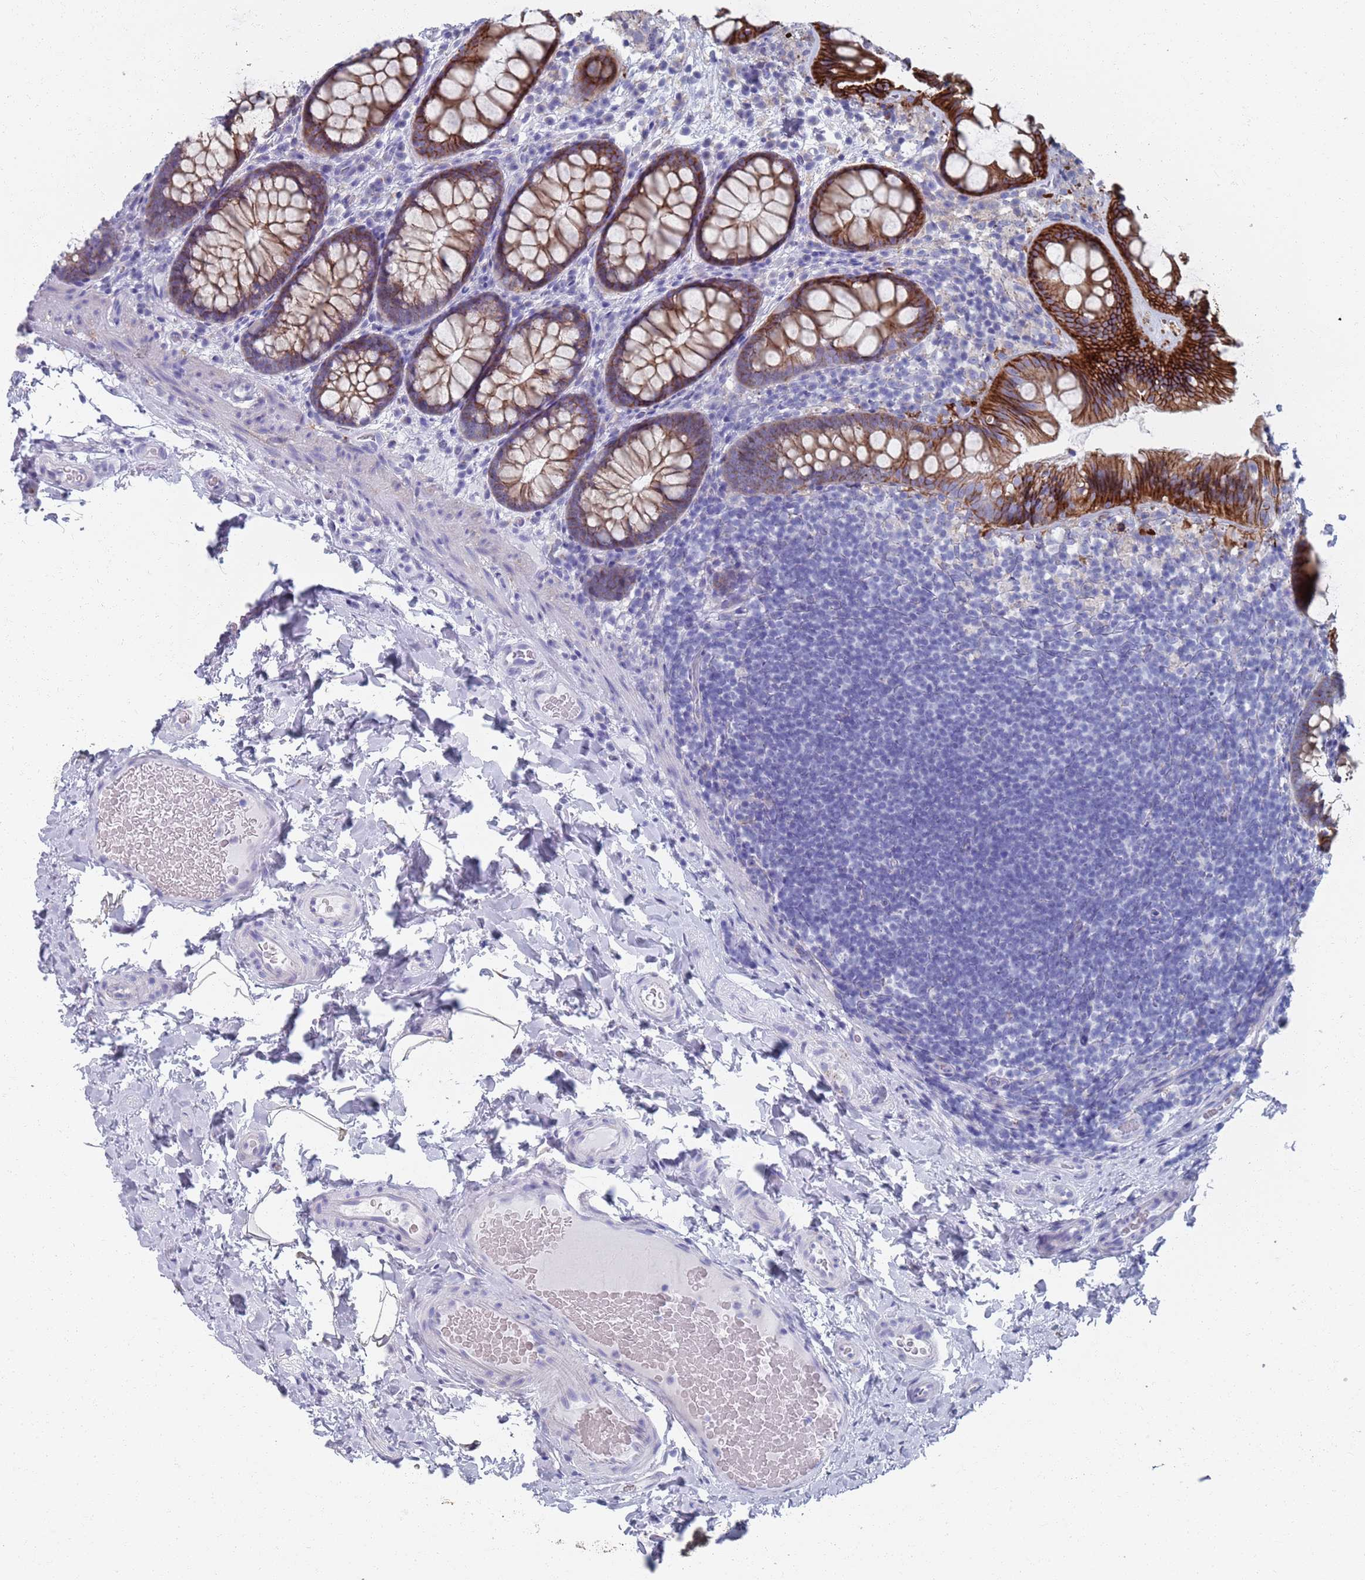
{"staining": {"intensity": "negative", "quantity": "none", "location": "none"}, "tissue": "colon", "cell_type": "Endothelial cells", "image_type": "normal", "snomed": [{"axis": "morphology", "description": "Normal tissue, NOS"}, {"axis": "topography", "description": "Colon"}], "caption": "High power microscopy micrograph of an immunohistochemistry photomicrograph of normal colon, revealing no significant positivity in endothelial cells.", "gene": "PLOD1", "patient": {"sex": "male", "age": 46}}